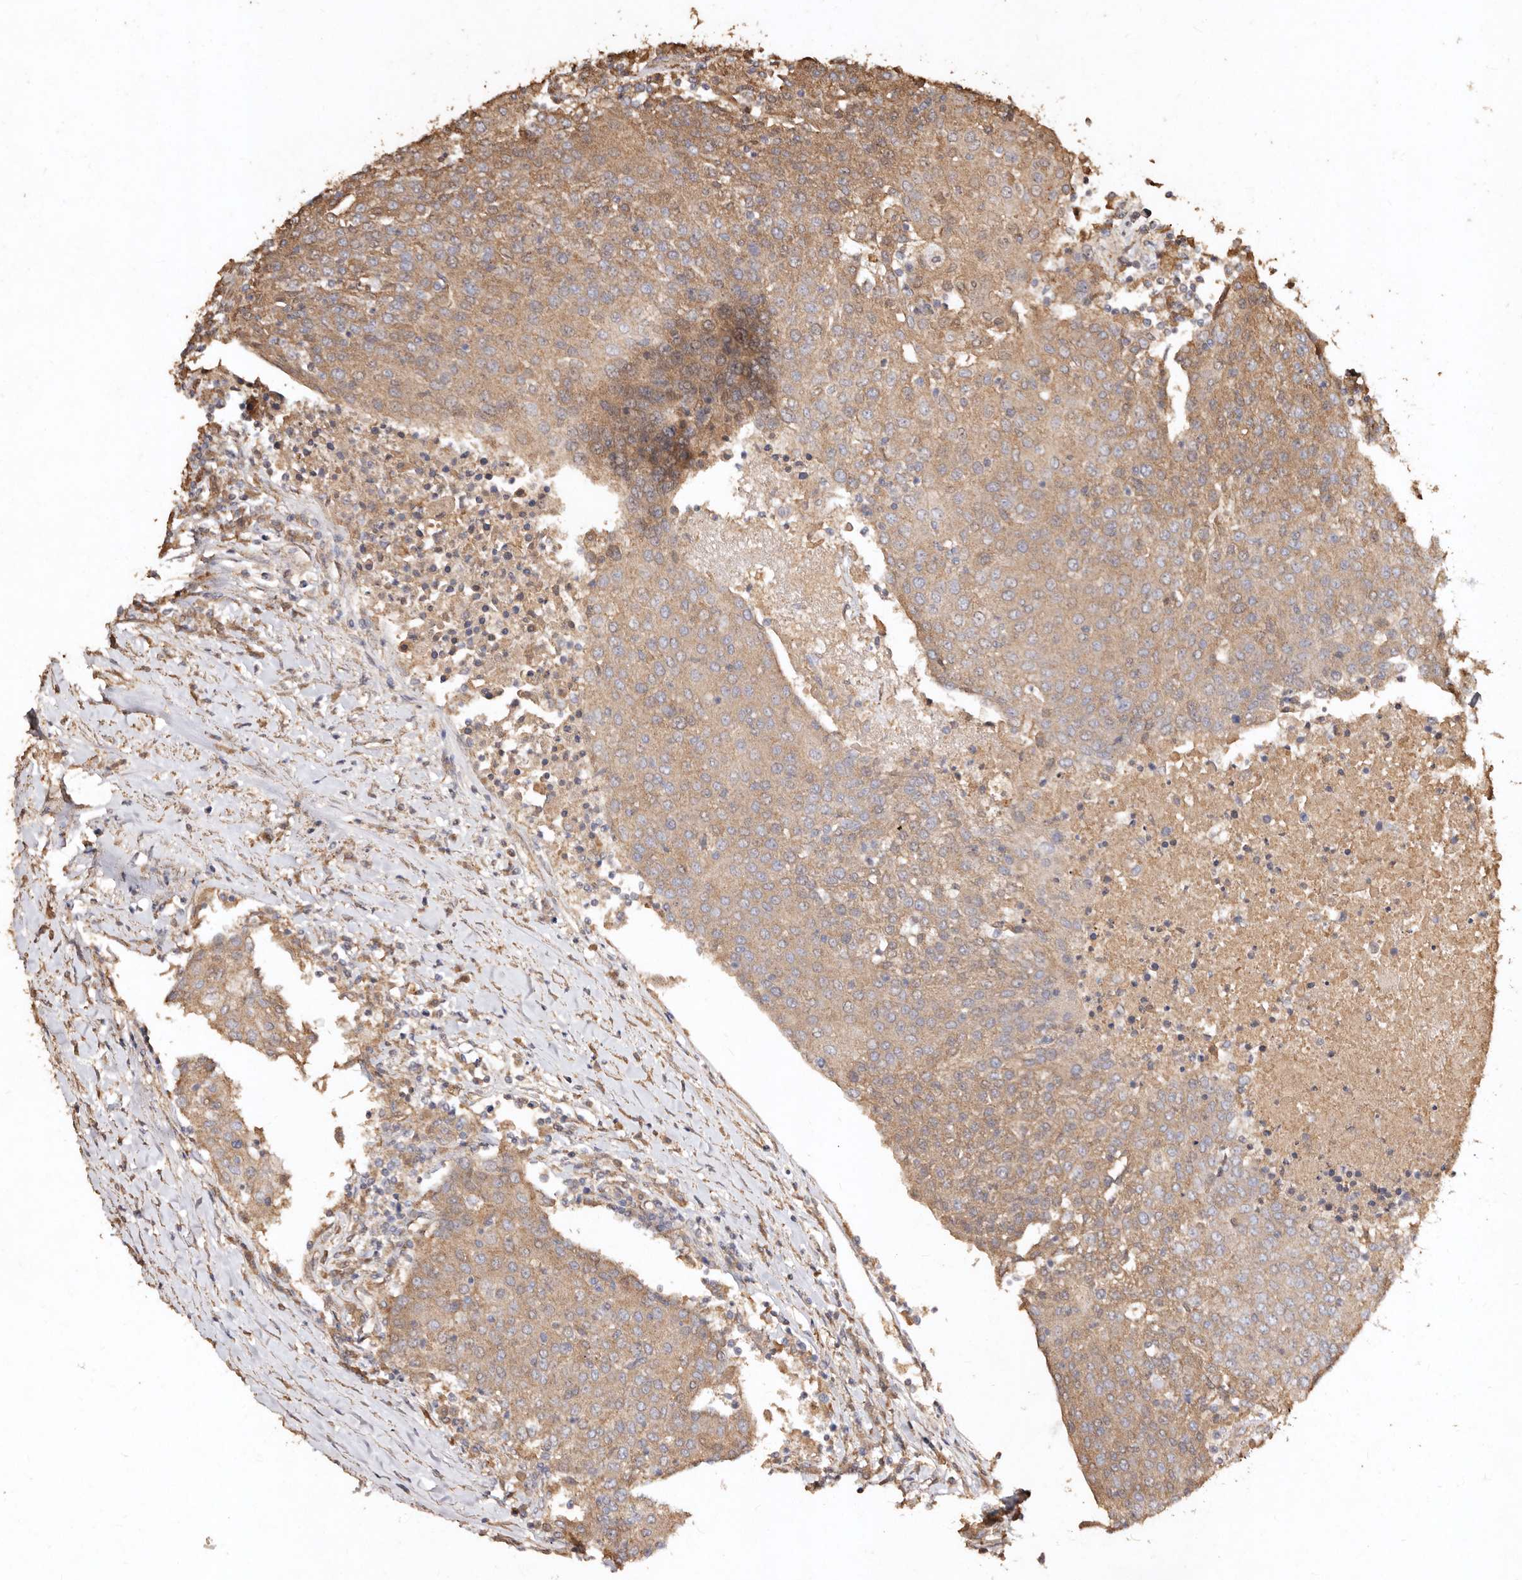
{"staining": {"intensity": "moderate", "quantity": ">75%", "location": "cytoplasmic/membranous"}, "tissue": "urothelial cancer", "cell_type": "Tumor cells", "image_type": "cancer", "snomed": [{"axis": "morphology", "description": "Urothelial carcinoma, High grade"}, {"axis": "topography", "description": "Urinary bladder"}], "caption": "Approximately >75% of tumor cells in urothelial cancer display moderate cytoplasmic/membranous protein positivity as visualized by brown immunohistochemical staining.", "gene": "FARS2", "patient": {"sex": "female", "age": 85}}